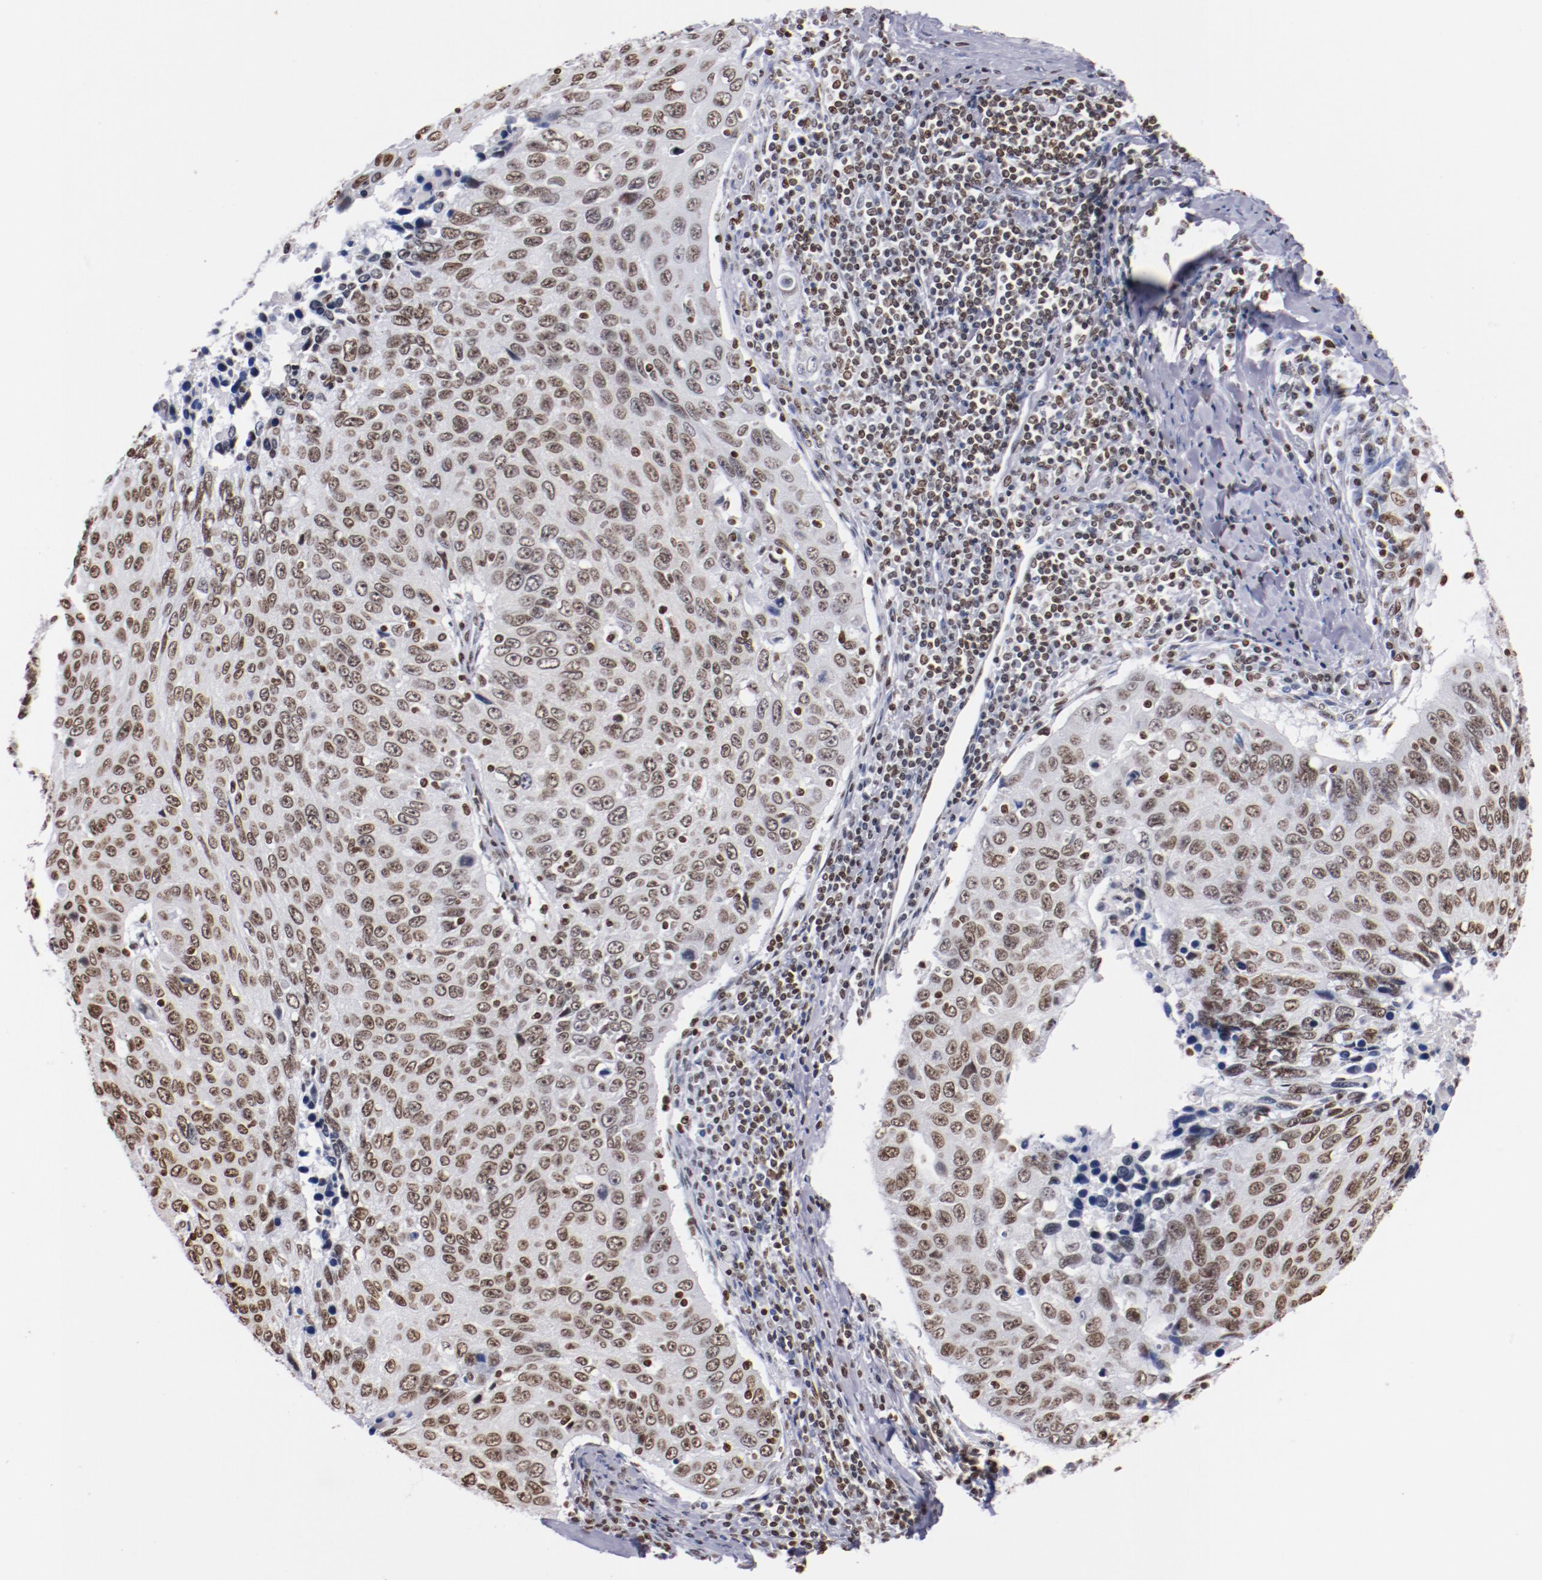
{"staining": {"intensity": "moderate", "quantity": ">75%", "location": "nuclear"}, "tissue": "cervical cancer", "cell_type": "Tumor cells", "image_type": "cancer", "snomed": [{"axis": "morphology", "description": "Squamous cell carcinoma, NOS"}, {"axis": "topography", "description": "Cervix"}], "caption": "A brown stain highlights moderate nuclear positivity of a protein in cervical squamous cell carcinoma tumor cells. The staining was performed using DAB (3,3'-diaminobenzidine), with brown indicating positive protein expression. Nuclei are stained blue with hematoxylin.", "gene": "IFI16", "patient": {"sex": "female", "age": 53}}